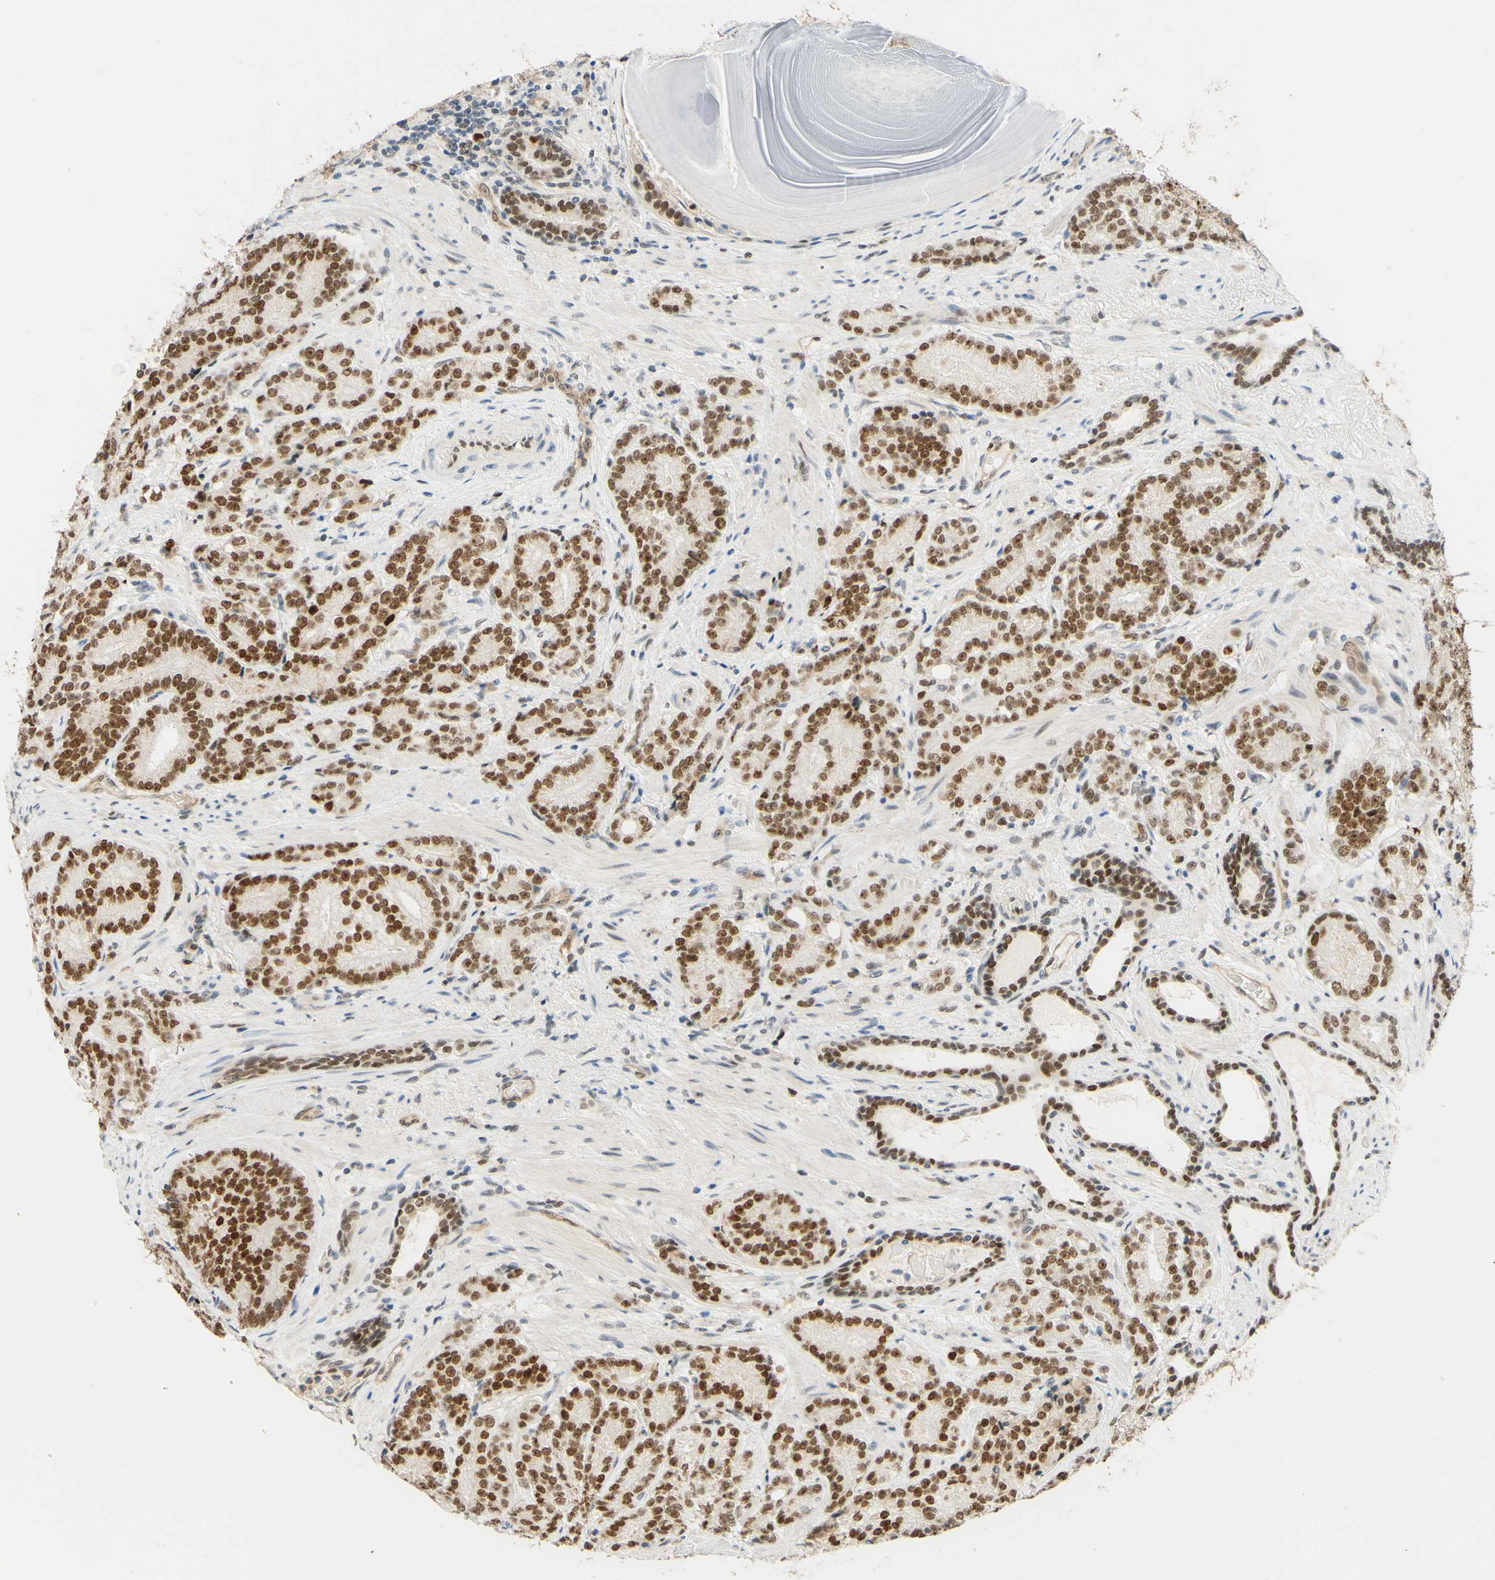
{"staining": {"intensity": "moderate", "quantity": ">75%", "location": "nuclear"}, "tissue": "prostate cancer", "cell_type": "Tumor cells", "image_type": "cancer", "snomed": [{"axis": "morphology", "description": "Adenocarcinoma, High grade"}, {"axis": "topography", "description": "Prostate"}], "caption": "The immunohistochemical stain shows moderate nuclear expression in tumor cells of prostate cancer (adenocarcinoma (high-grade)) tissue.", "gene": "POLB", "patient": {"sex": "male", "age": 61}}